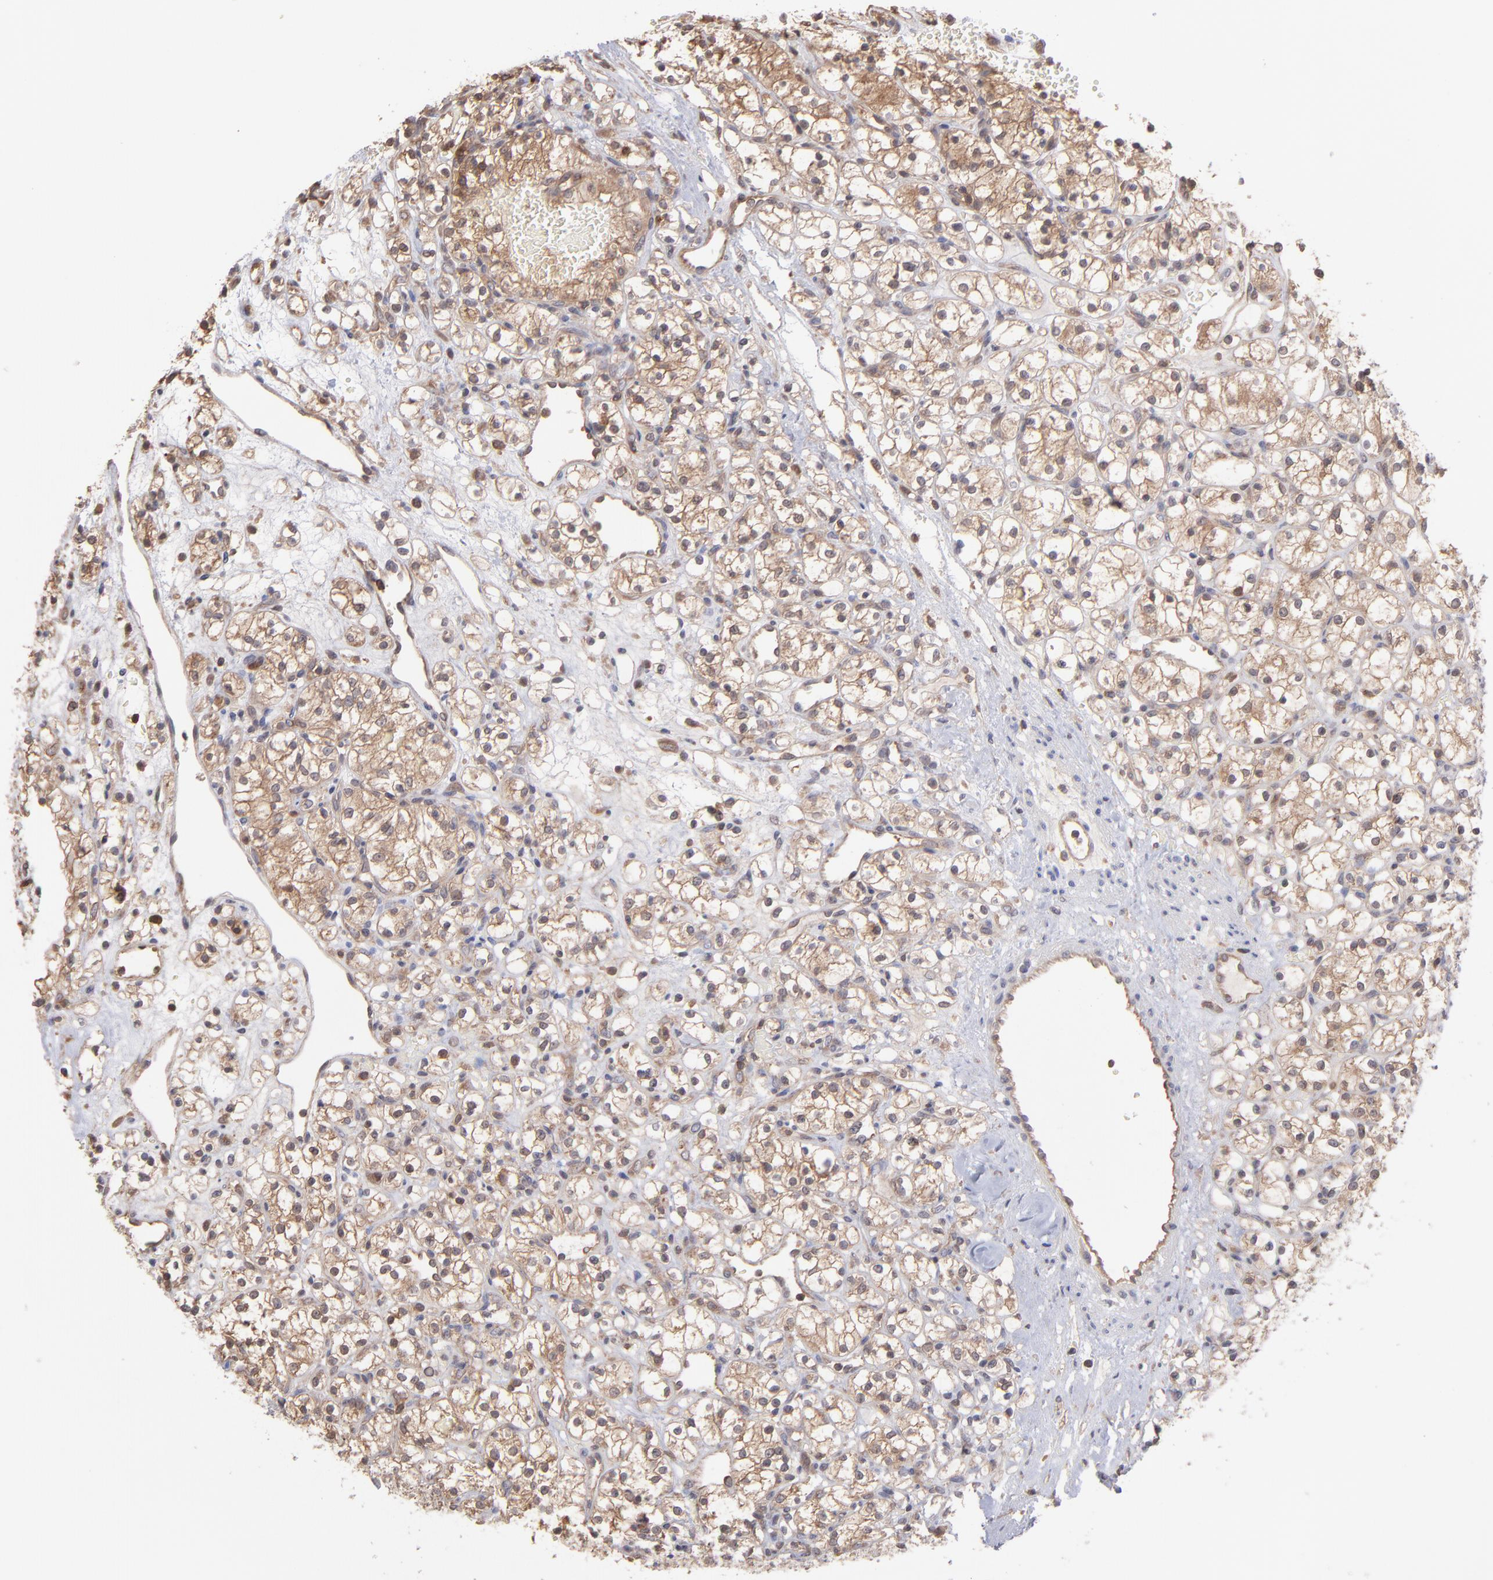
{"staining": {"intensity": "moderate", "quantity": ">75%", "location": "cytoplasmic/membranous"}, "tissue": "renal cancer", "cell_type": "Tumor cells", "image_type": "cancer", "snomed": [{"axis": "morphology", "description": "Adenocarcinoma, NOS"}, {"axis": "topography", "description": "Kidney"}], "caption": "A high-resolution histopathology image shows immunohistochemistry staining of adenocarcinoma (renal), which shows moderate cytoplasmic/membranous staining in approximately >75% of tumor cells.", "gene": "MAP2K2", "patient": {"sex": "female", "age": 60}}